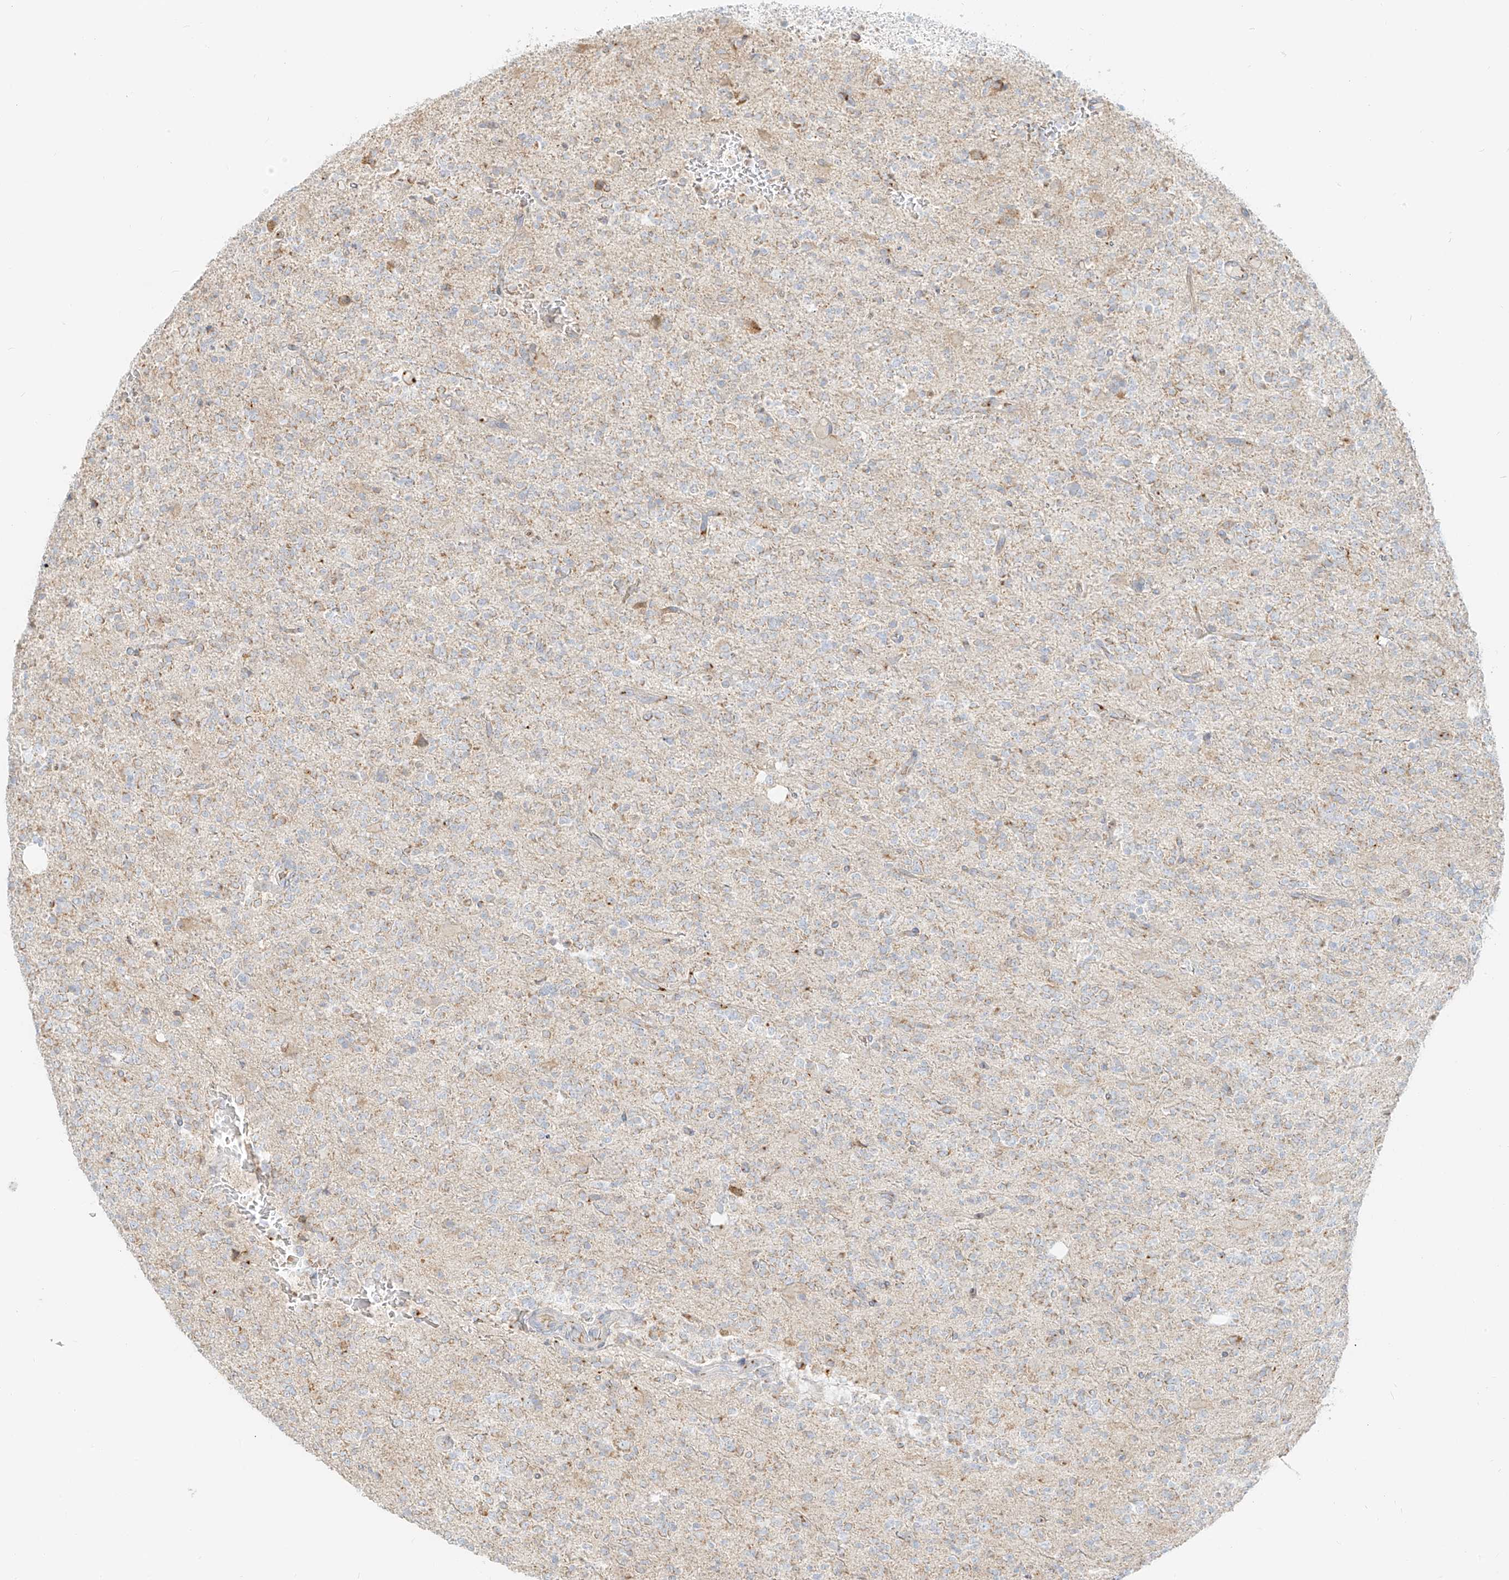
{"staining": {"intensity": "weak", "quantity": "<25%", "location": "cytoplasmic/membranous"}, "tissue": "glioma", "cell_type": "Tumor cells", "image_type": "cancer", "snomed": [{"axis": "morphology", "description": "Glioma, malignant, High grade"}, {"axis": "topography", "description": "Brain"}], "caption": "This micrograph is of glioma stained with IHC to label a protein in brown with the nuclei are counter-stained blue. There is no staining in tumor cells. (DAB (3,3'-diaminobenzidine) immunohistochemistry visualized using brightfield microscopy, high magnification).", "gene": "TMEM87B", "patient": {"sex": "female", "age": 62}}